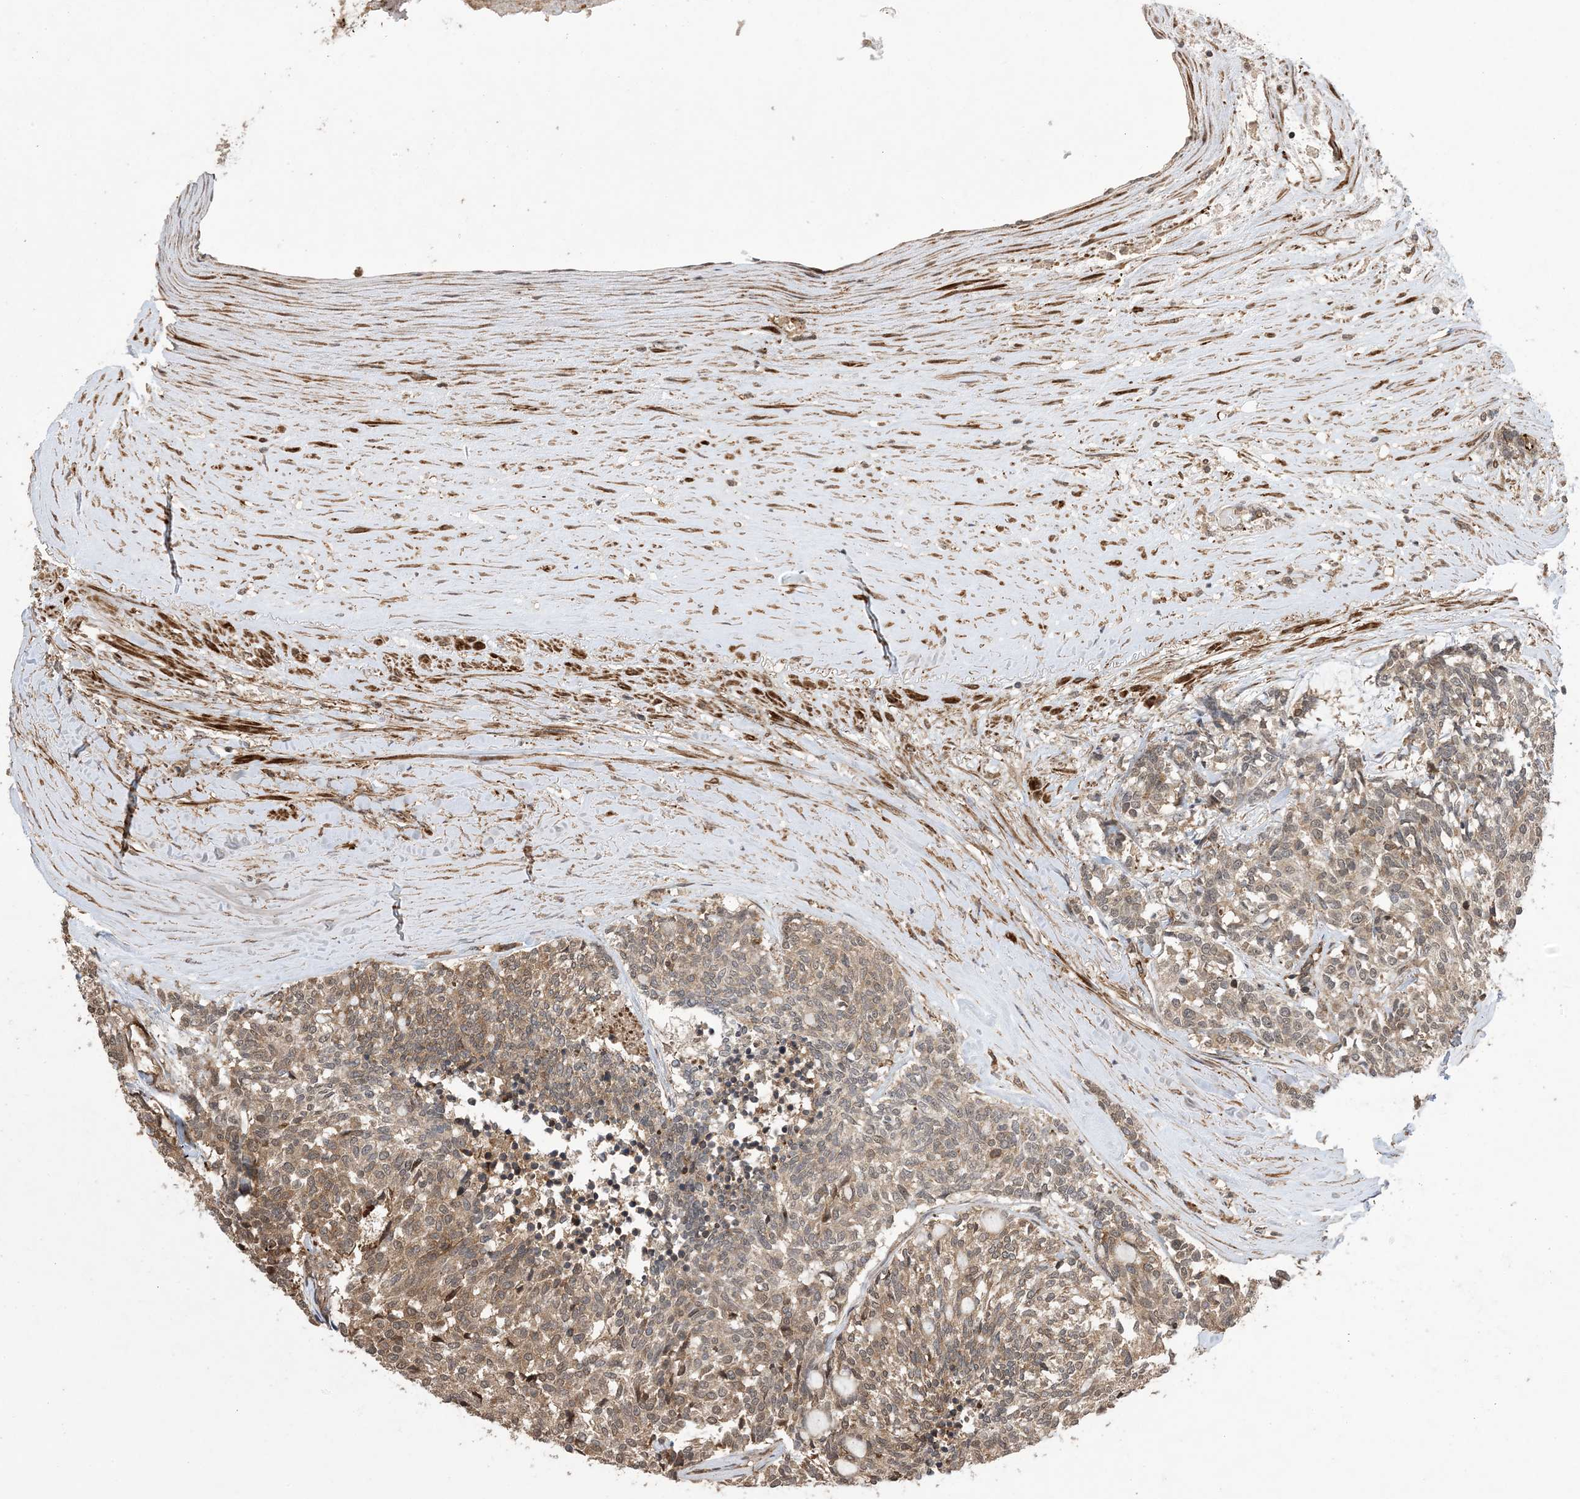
{"staining": {"intensity": "moderate", "quantity": ">75%", "location": "cytoplasmic/membranous"}, "tissue": "carcinoid", "cell_type": "Tumor cells", "image_type": "cancer", "snomed": [{"axis": "morphology", "description": "Carcinoid, malignant, NOS"}, {"axis": "topography", "description": "Pancreas"}], "caption": "Immunohistochemical staining of human carcinoid (malignant) demonstrates medium levels of moderate cytoplasmic/membranous protein positivity in about >75% of tumor cells. (brown staining indicates protein expression, while blue staining denotes nuclei).", "gene": "ZNF511", "patient": {"sex": "female", "age": 54}}